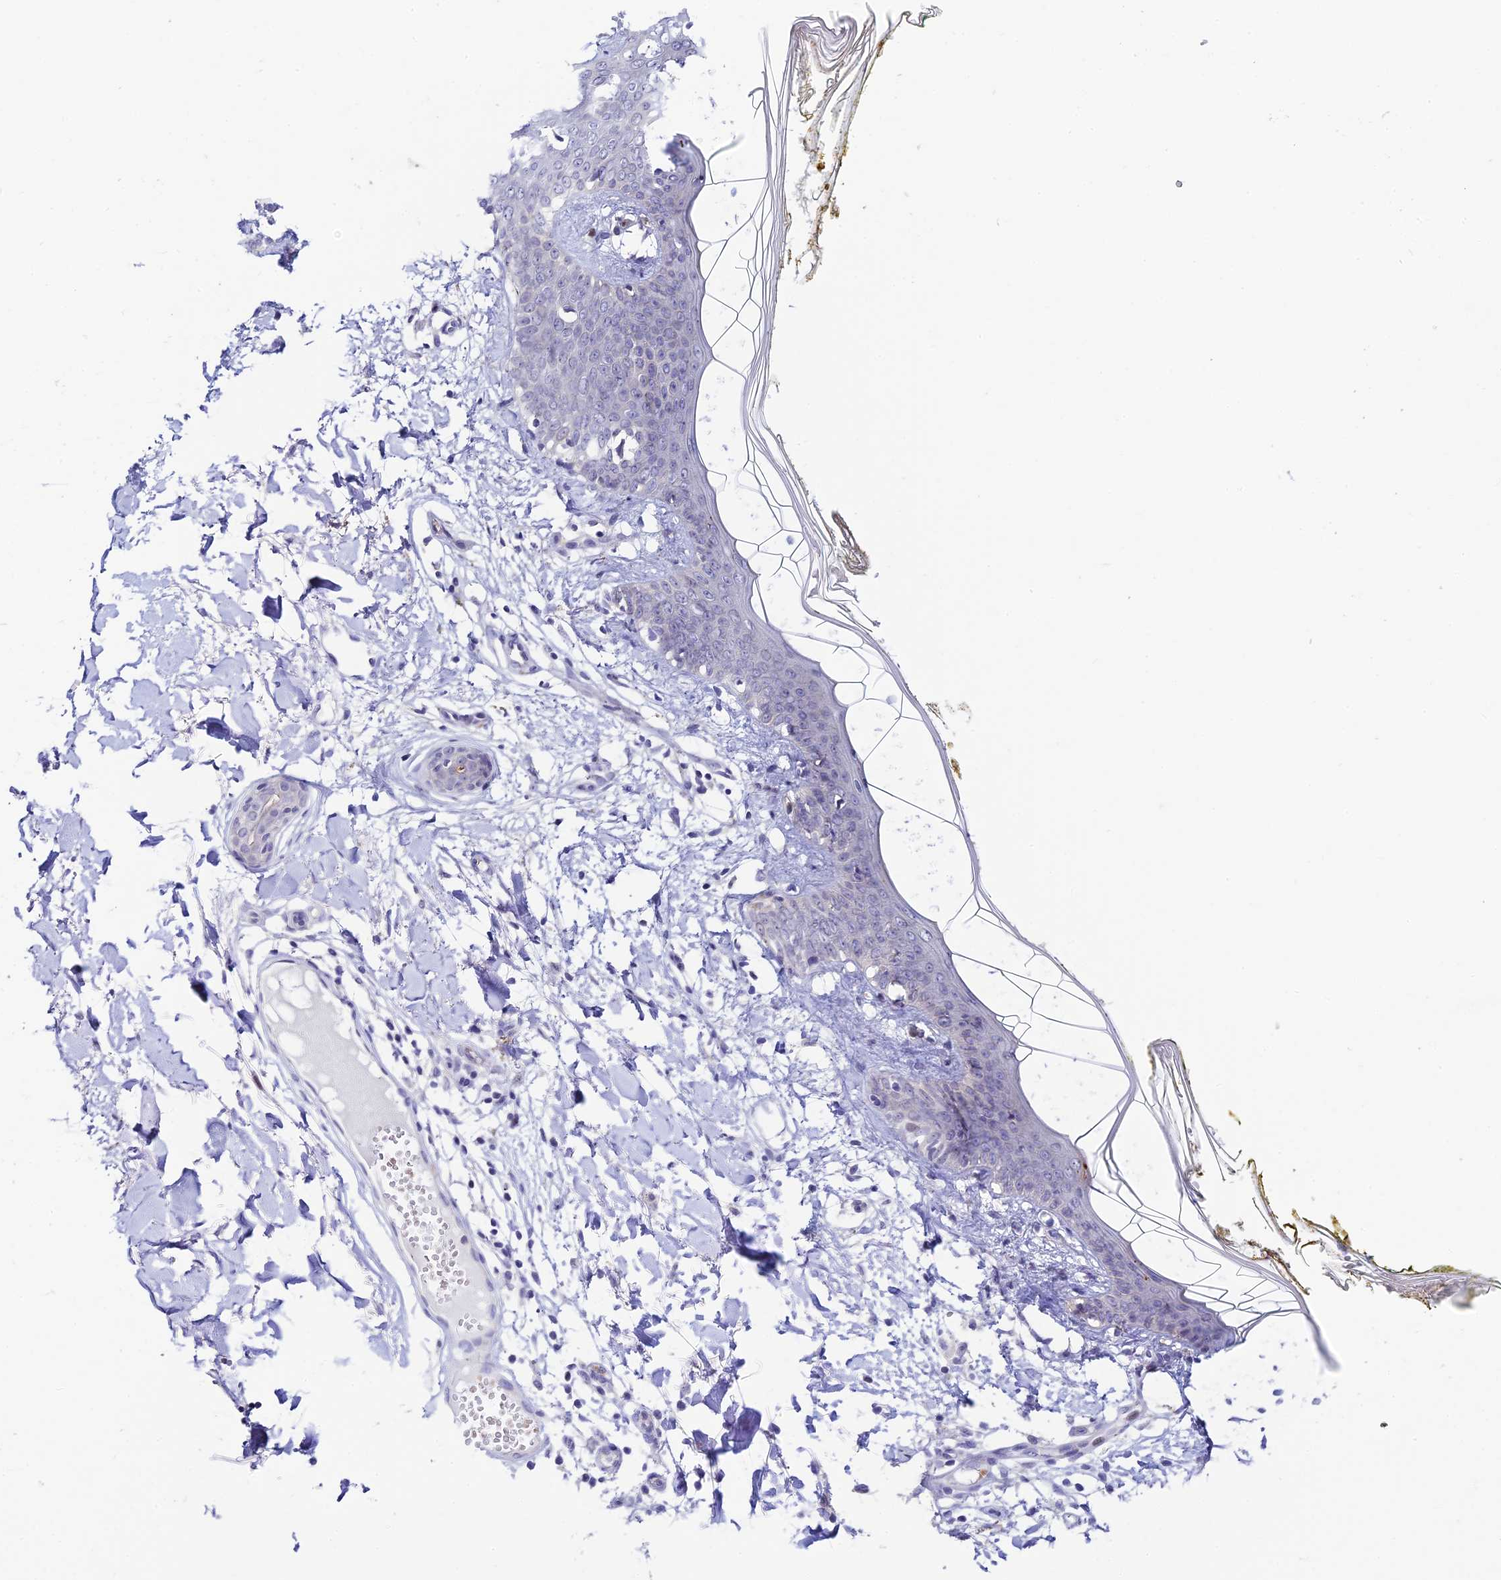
{"staining": {"intensity": "negative", "quantity": "none", "location": "none"}, "tissue": "skin", "cell_type": "Fibroblasts", "image_type": "normal", "snomed": [{"axis": "morphology", "description": "Normal tissue, NOS"}, {"axis": "topography", "description": "Skin"}], "caption": "Histopathology image shows no protein staining in fibroblasts of normal skin. (Brightfield microscopy of DAB (3,3'-diaminobenzidine) IHC at high magnification).", "gene": "RASGEF1B", "patient": {"sex": "female", "age": 34}}